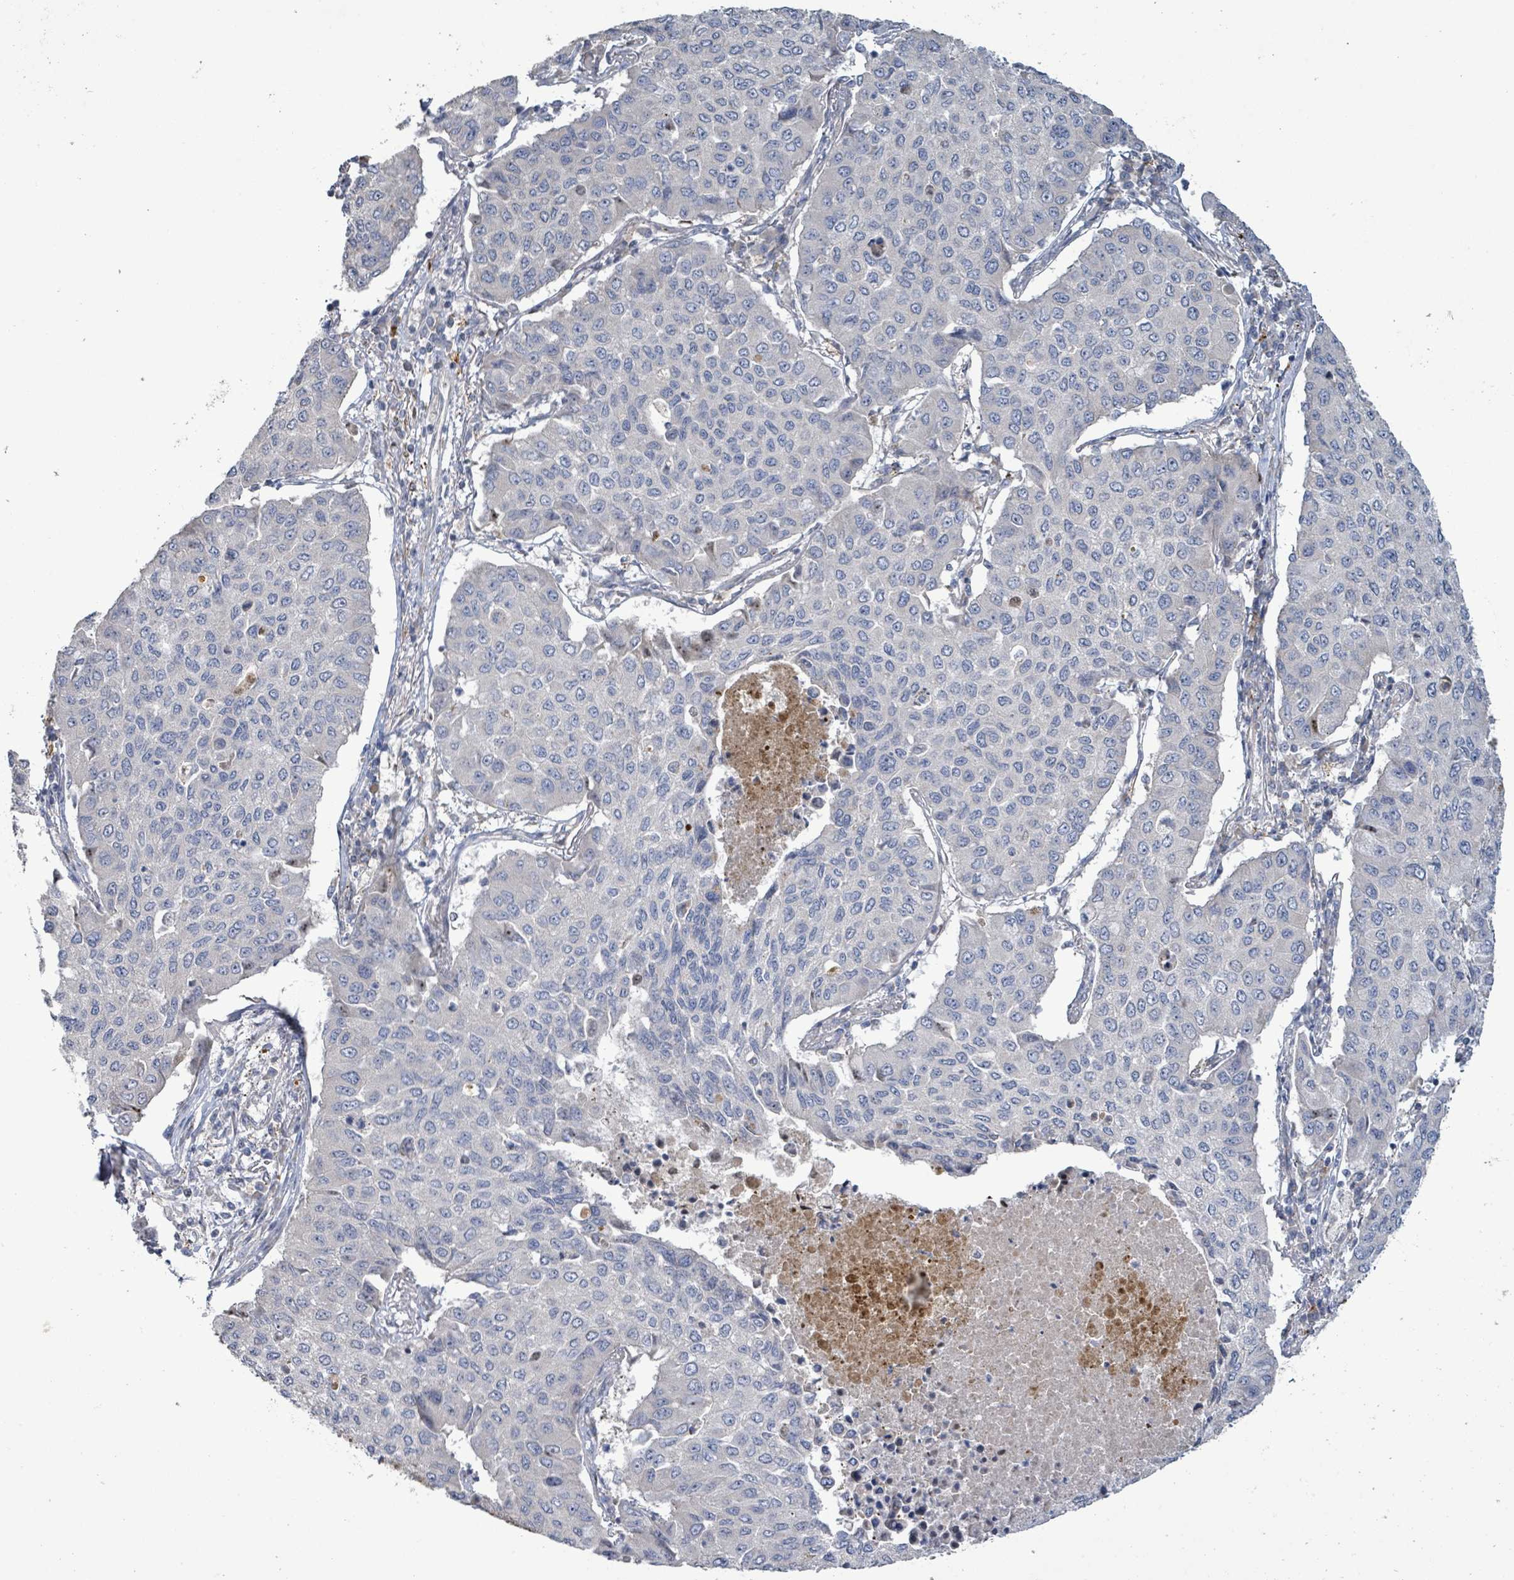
{"staining": {"intensity": "negative", "quantity": "none", "location": "none"}, "tissue": "lung cancer", "cell_type": "Tumor cells", "image_type": "cancer", "snomed": [{"axis": "morphology", "description": "Squamous cell carcinoma, NOS"}, {"axis": "topography", "description": "Lung"}], "caption": "Tumor cells show no significant protein staining in lung cancer.", "gene": "LILRA4", "patient": {"sex": "male", "age": 74}}